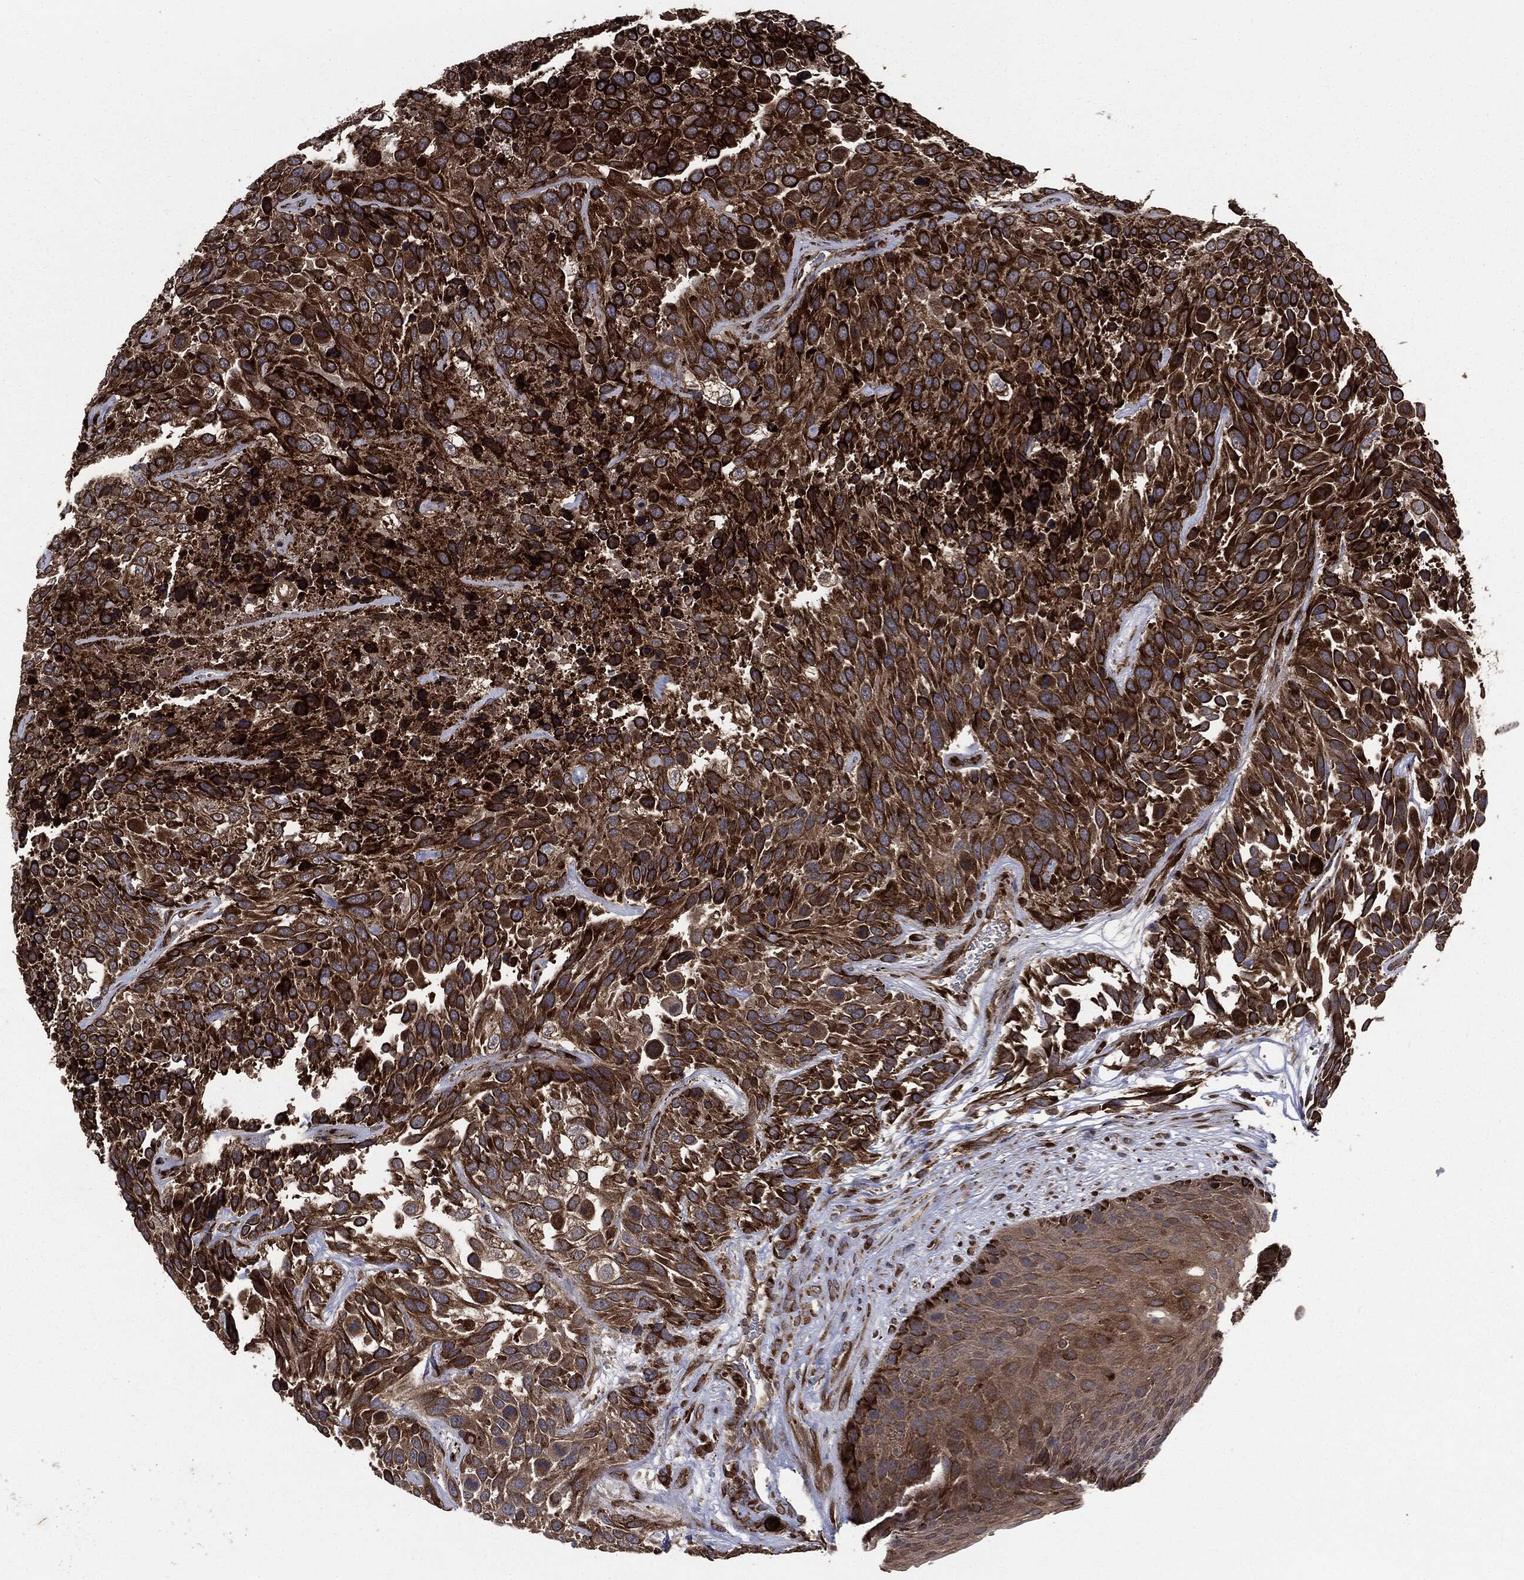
{"staining": {"intensity": "strong", "quantity": ">75%", "location": "cytoplasmic/membranous"}, "tissue": "urothelial cancer", "cell_type": "Tumor cells", "image_type": "cancer", "snomed": [{"axis": "morphology", "description": "Urothelial carcinoma, High grade"}, {"axis": "topography", "description": "Urinary bladder"}], "caption": "Strong cytoplasmic/membranous staining is seen in about >75% of tumor cells in urothelial cancer.", "gene": "PLOD3", "patient": {"sex": "female", "age": 70}}